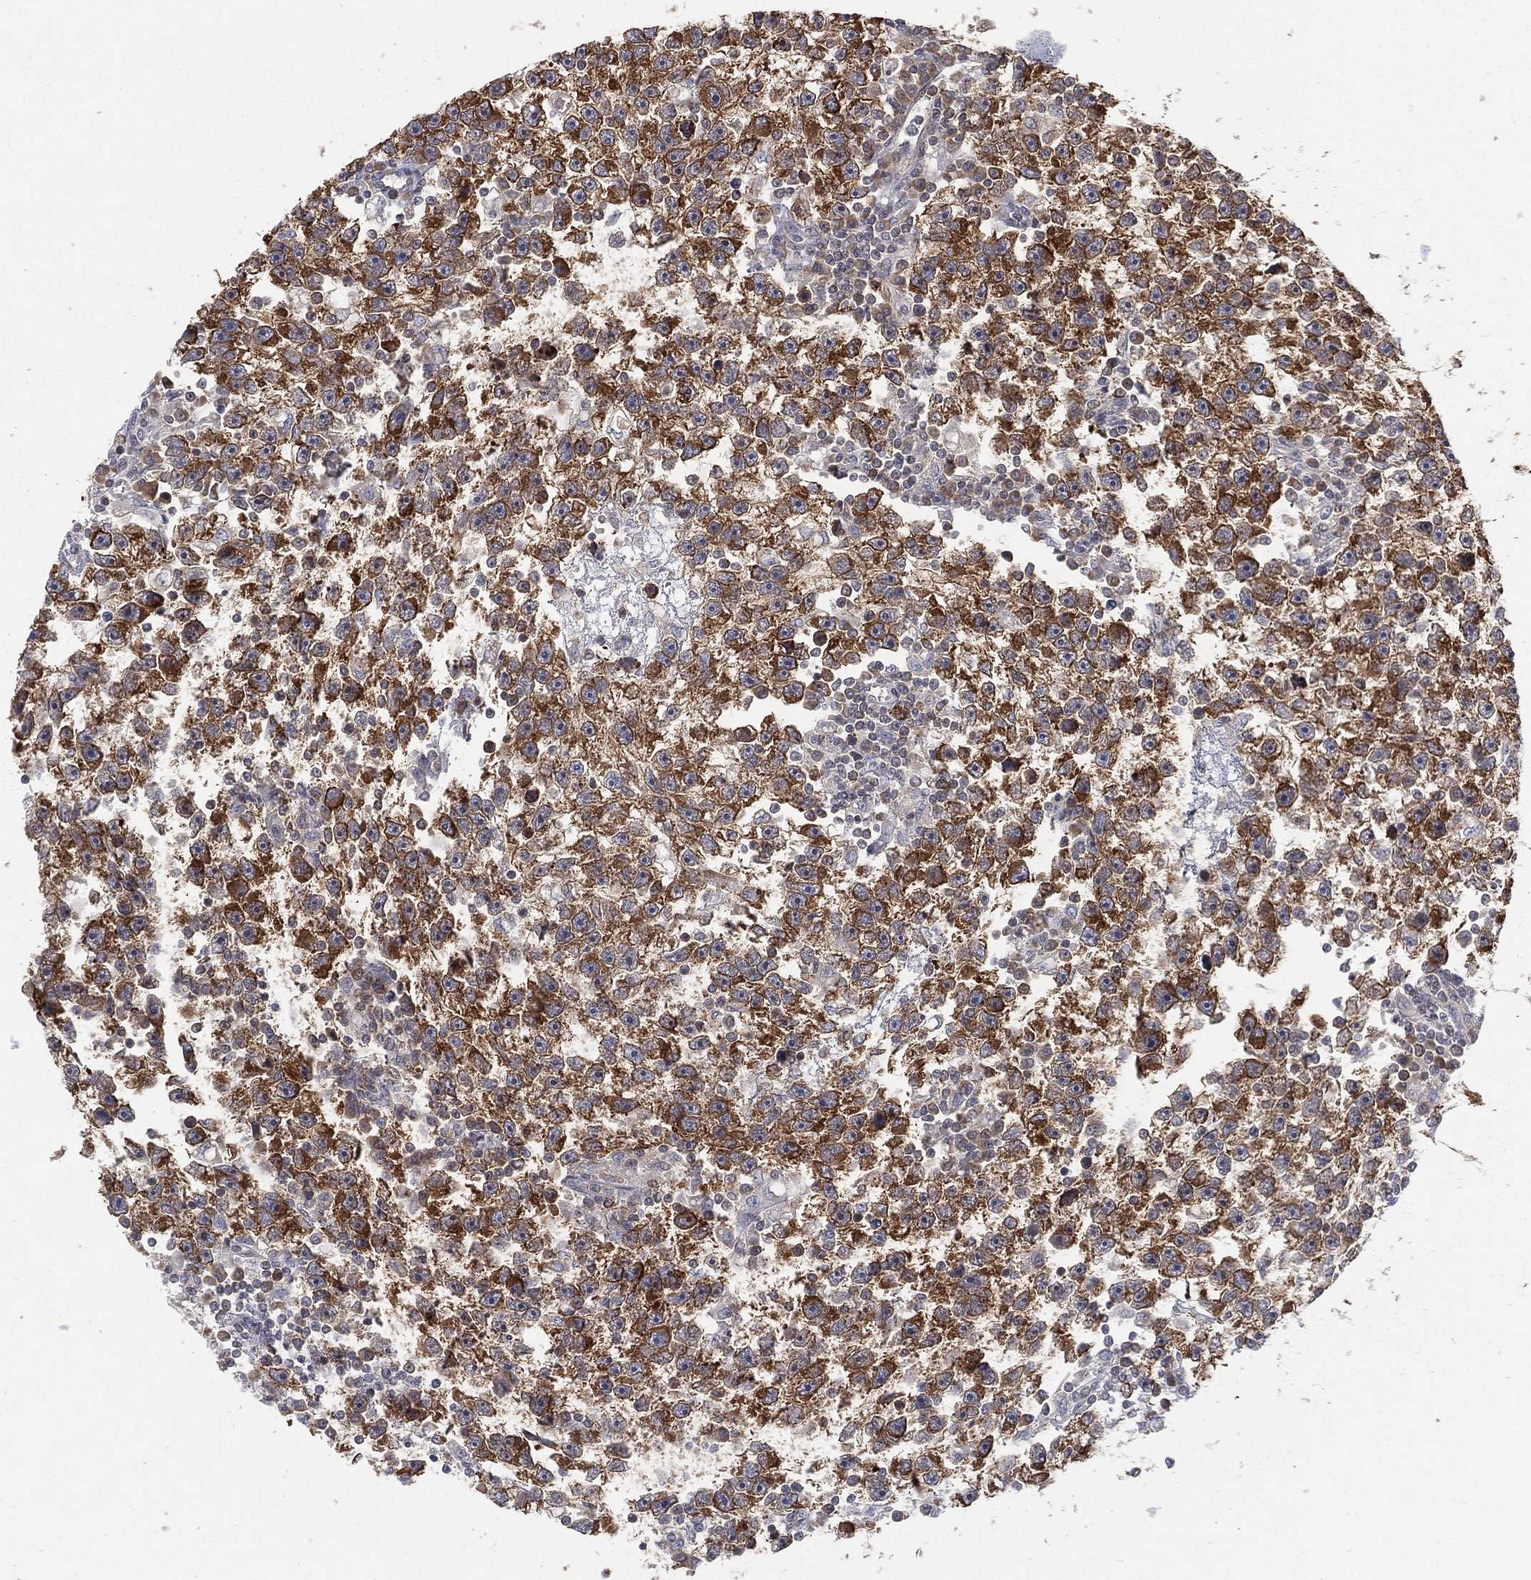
{"staining": {"intensity": "strong", "quantity": ">75%", "location": "cytoplasmic/membranous"}, "tissue": "testis cancer", "cell_type": "Tumor cells", "image_type": "cancer", "snomed": [{"axis": "morphology", "description": "Seminoma, NOS"}, {"axis": "topography", "description": "Testis"}], "caption": "The image exhibits immunohistochemical staining of testis cancer (seminoma). There is strong cytoplasmic/membranous positivity is appreciated in about >75% of tumor cells.", "gene": "TMTC4", "patient": {"sex": "male", "age": 47}}